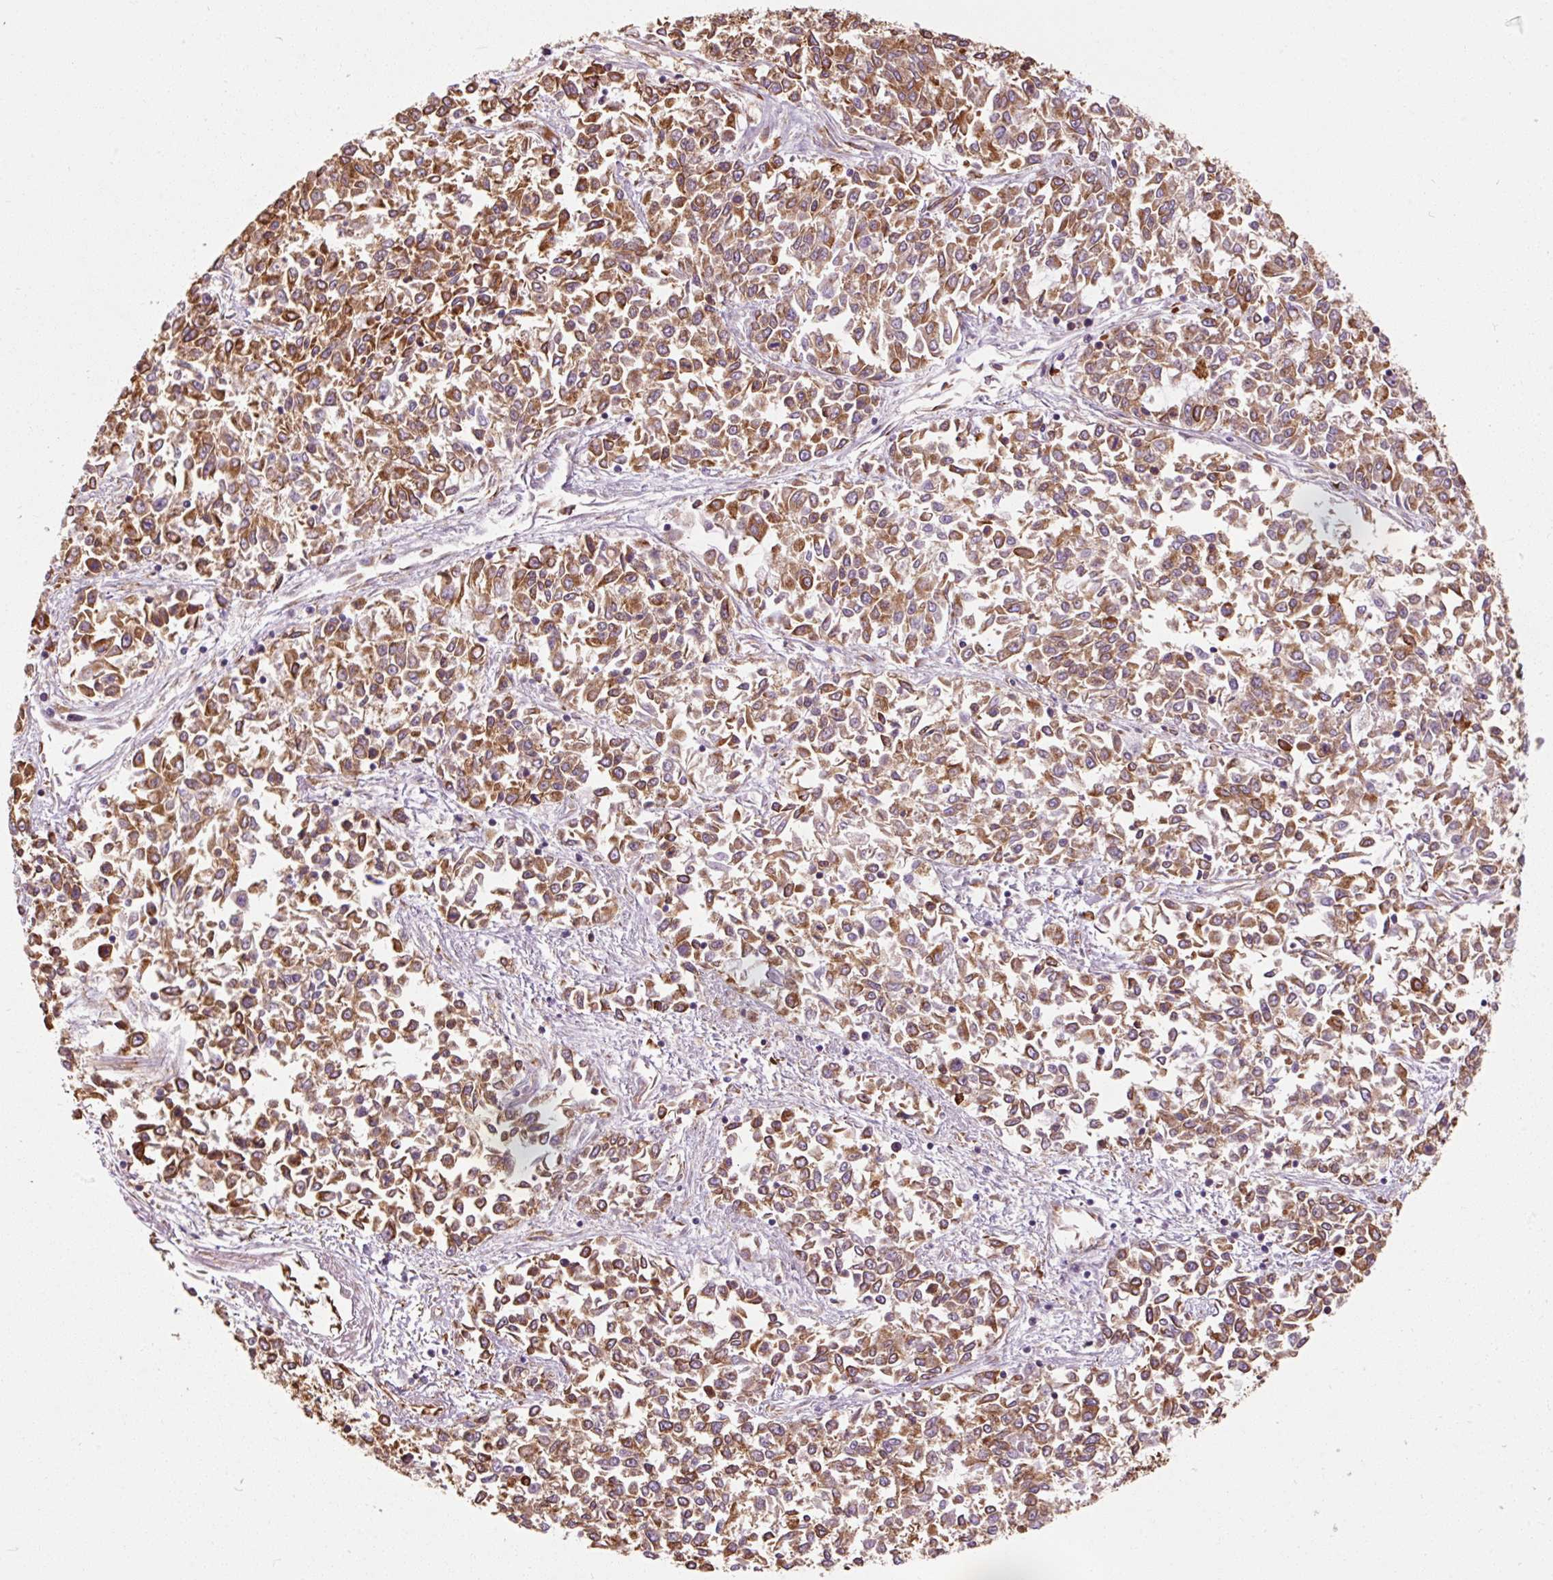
{"staining": {"intensity": "moderate", "quantity": ">75%", "location": "cytoplasmic/membranous"}, "tissue": "endometrial cancer", "cell_type": "Tumor cells", "image_type": "cancer", "snomed": [{"axis": "morphology", "description": "Adenocarcinoma, NOS"}, {"axis": "topography", "description": "Endometrium"}], "caption": "Moderate cytoplasmic/membranous positivity for a protein is appreciated in approximately >75% of tumor cells of adenocarcinoma (endometrial) using IHC.", "gene": "KLC1", "patient": {"sex": "female", "age": 50}}